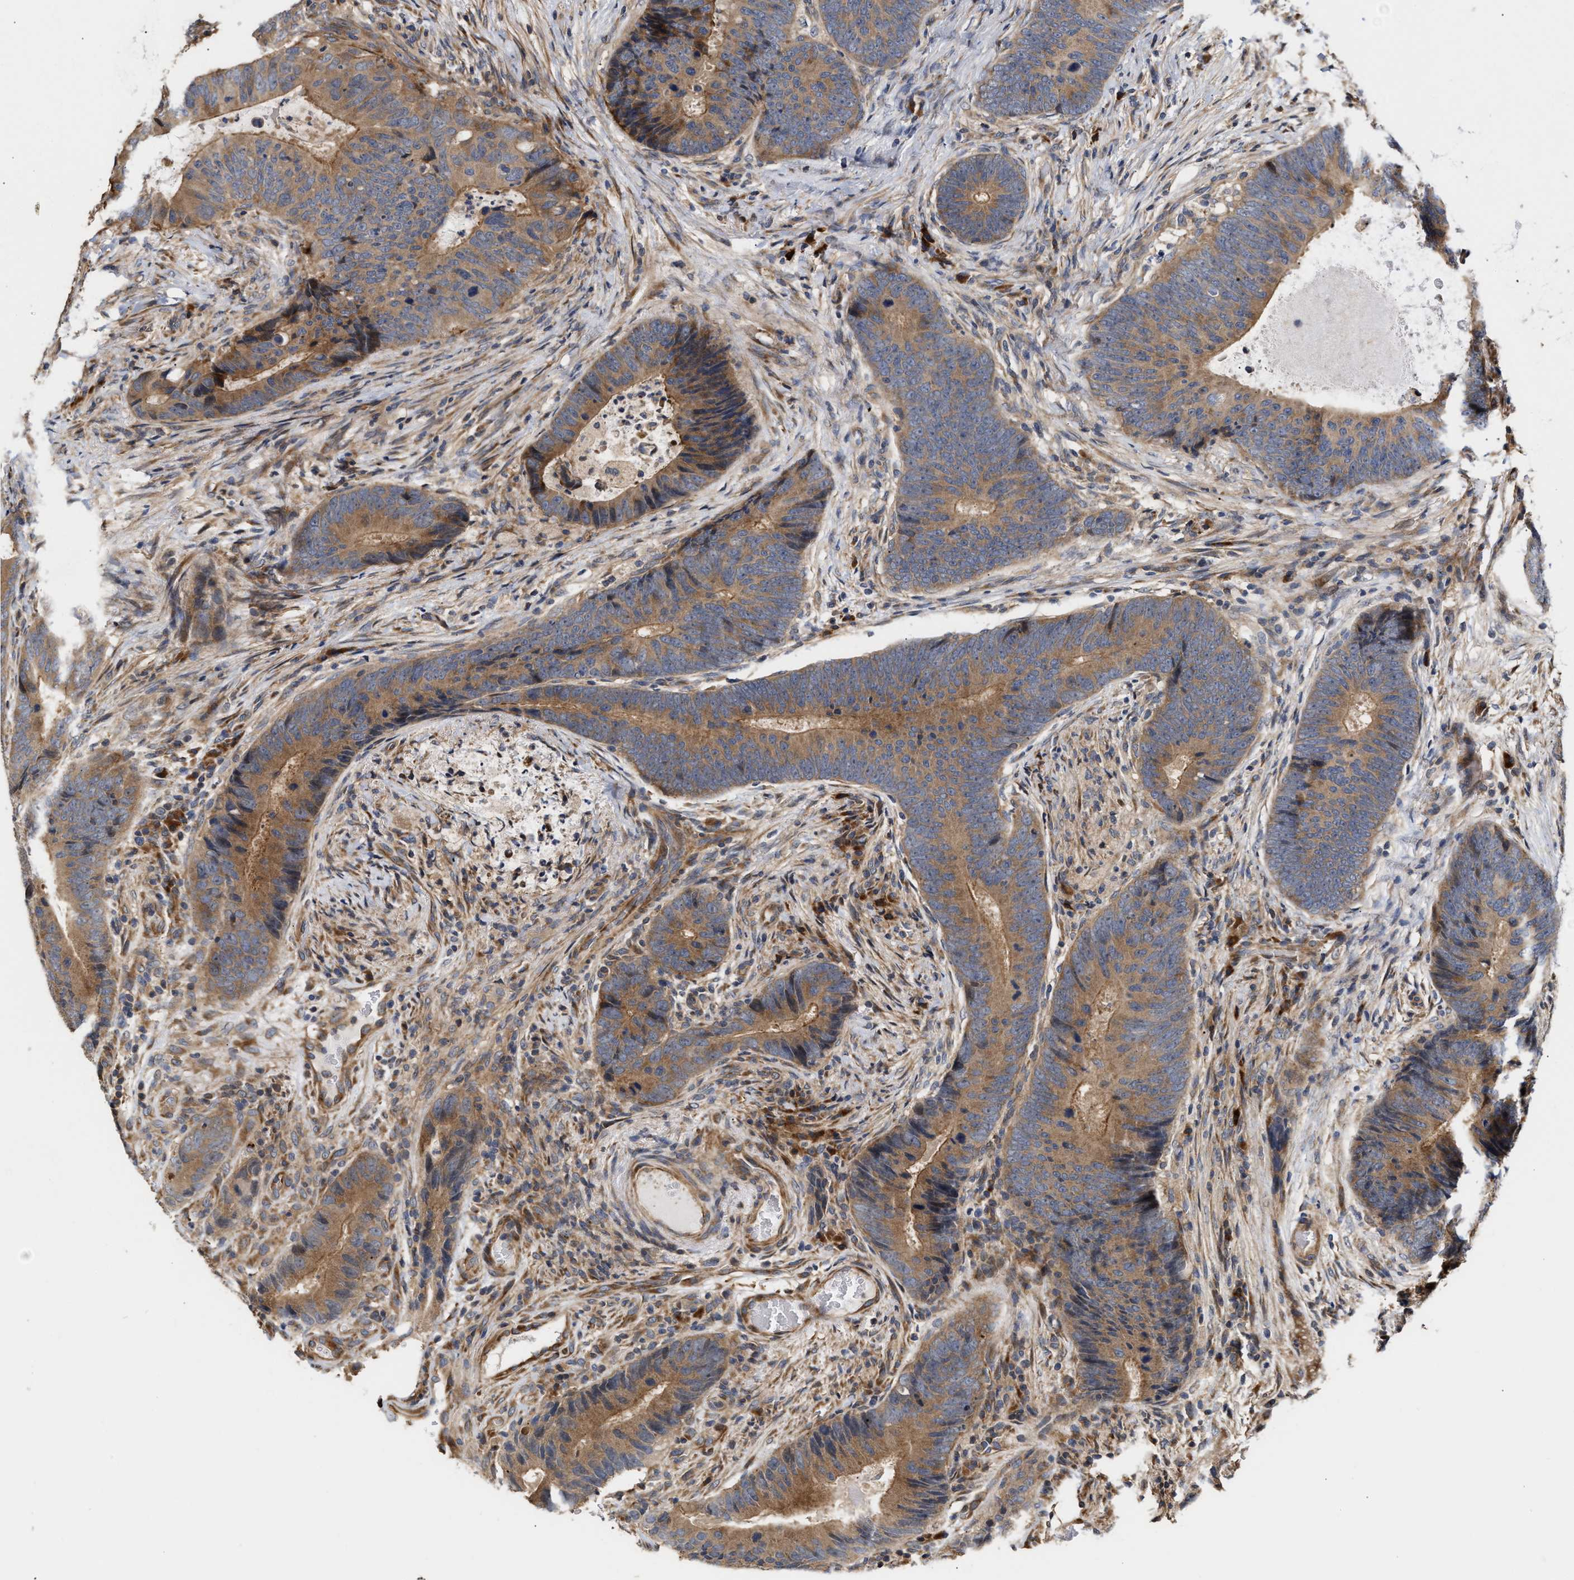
{"staining": {"intensity": "moderate", "quantity": ">75%", "location": "cytoplasmic/membranous"}, "tissue": "colorectal cancer", "cell_type": "Tumor cells", "image_type": "cancer", "snomed": [{"axis": "morphology", "description": "Adenocarcinoma, NOS"}, {"axis": "topography", "description": "Colon"}], "caption": "Colorectal adenocarcinoma was stained to show a protein in brown. There is medium levels of moderate cytoplasmic/membranous positivity in about >75% of tumor cells.", "gene": "CLIP2", "patient": {"sex": "male", "age": 56}}